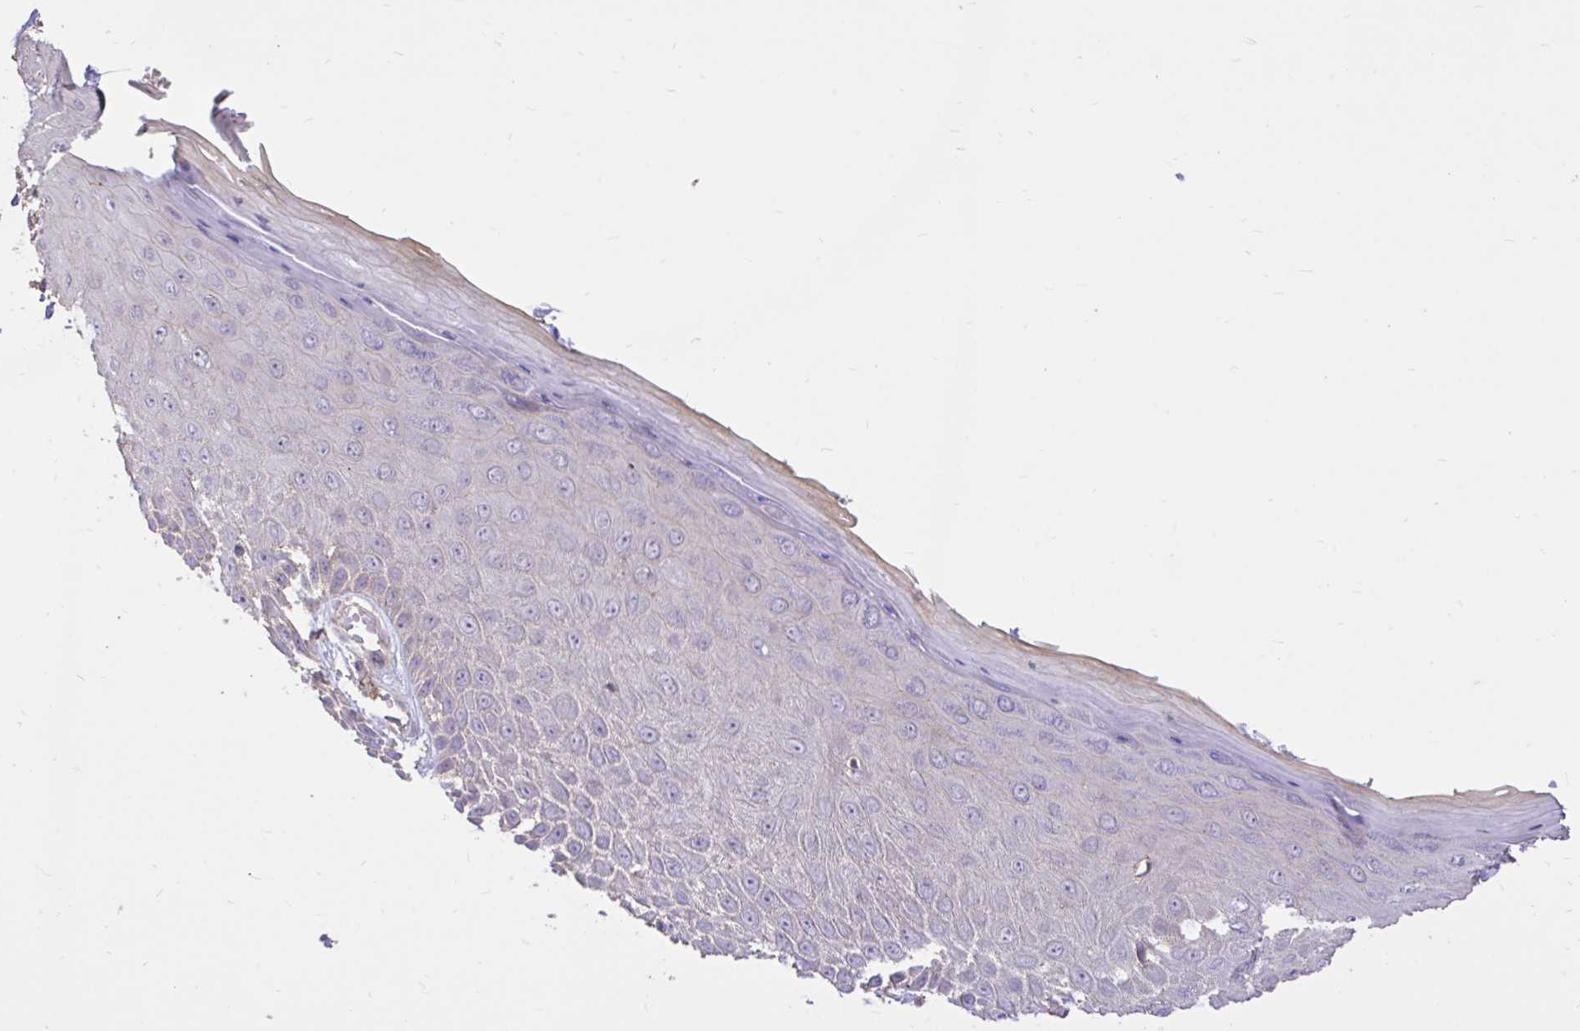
{"staining": {"intensity": "weak", "quantity": "<25%", "location": "cytoplasmic/membranous"}, "tissue": "skin", "cell_type": "Epidermal cells", "image_type": "normal", "snomed": [{"axis": "morphology", "description": "Normal tissue, NOS"}, {"axis": "topography", "description": "Anal"}, {"axis": "topography", "description": "Peripheral nerve tissue"}], "caption": "Immunohistochemistry (IHC) histopathology image of normal skin: human skin stained with DAB (3,3'-diaminobenzidine) shows no significant protein positivity in epidermal cells.", "gene": "IGFL2", "patient": {"sex": "male", "age": 78}}